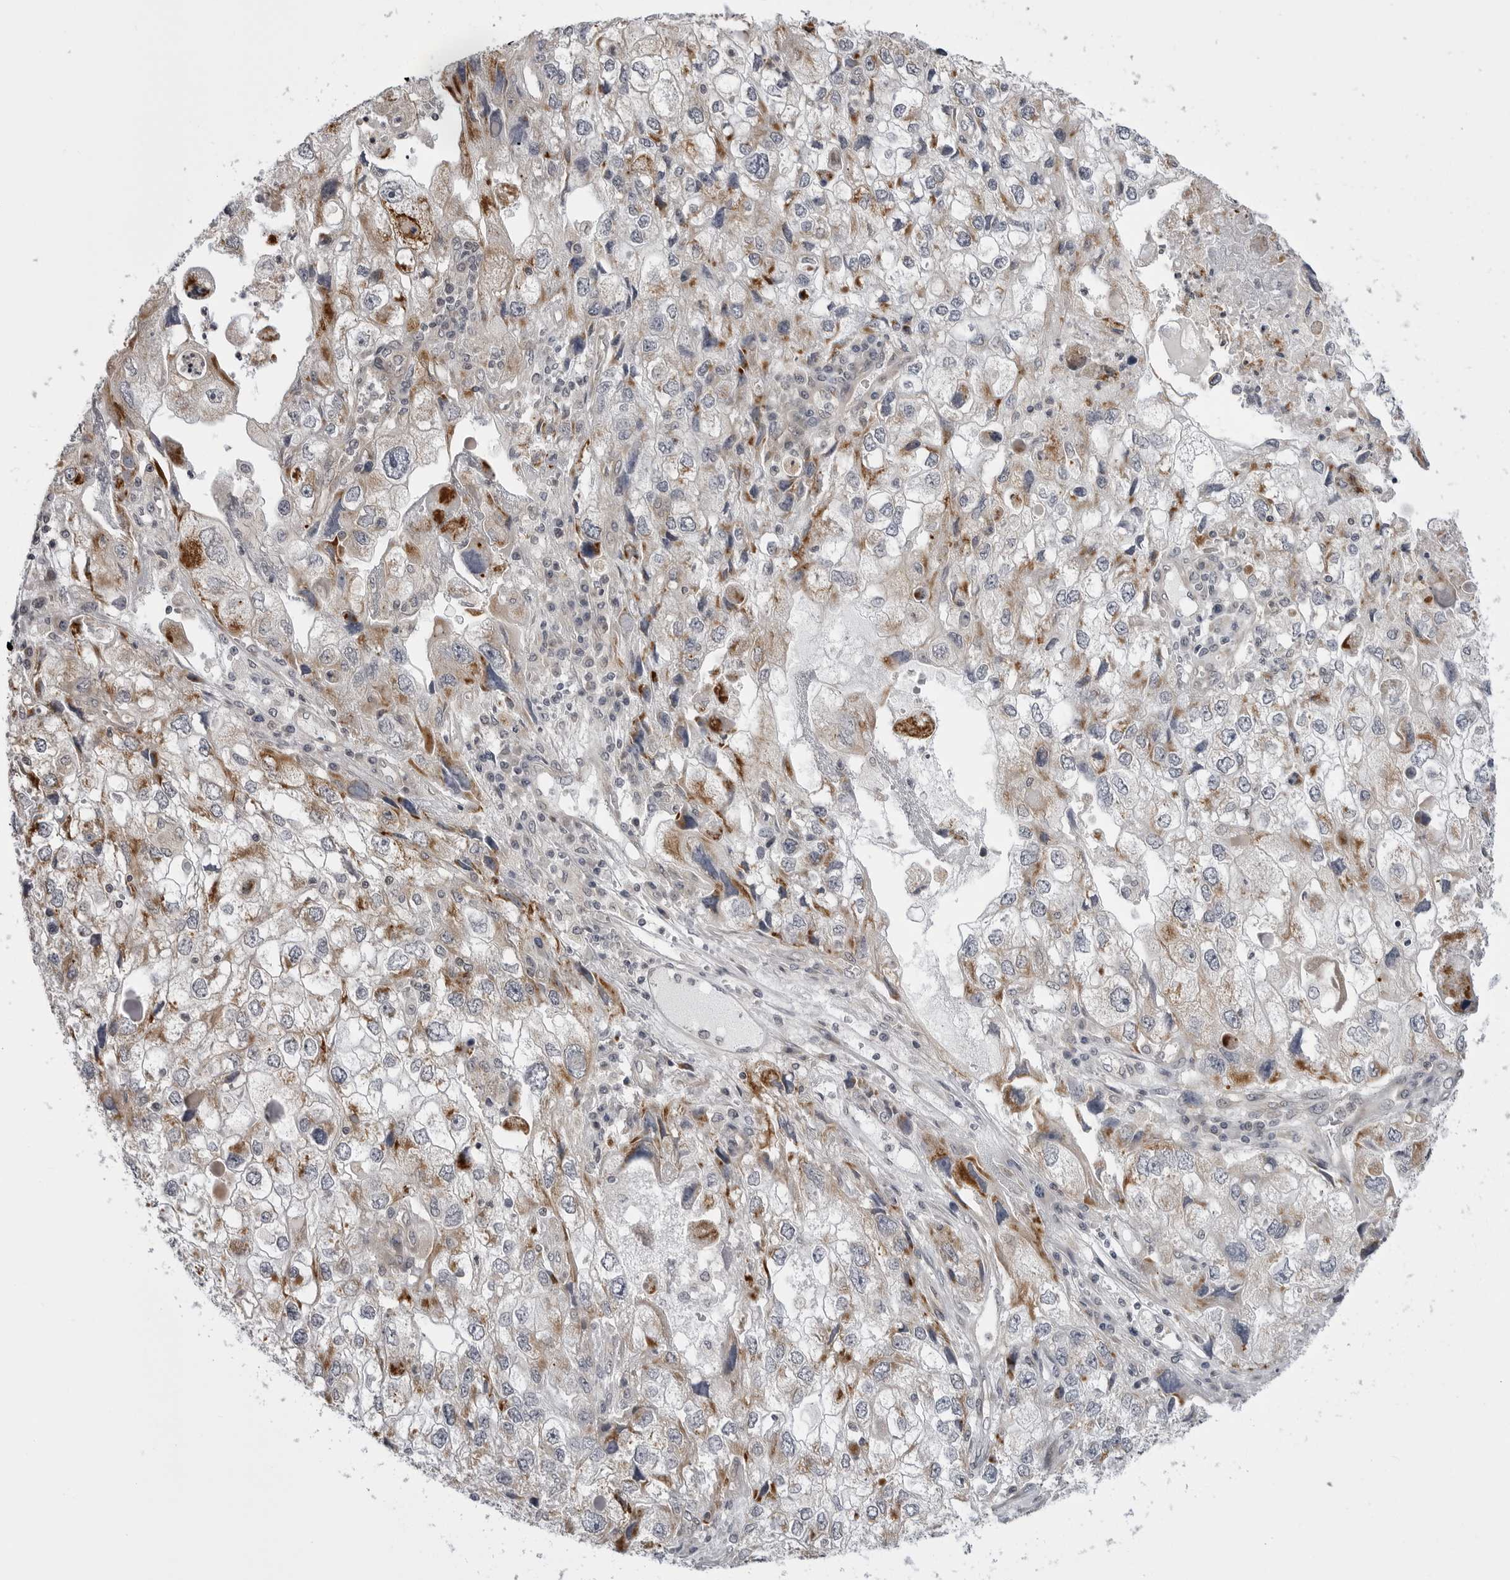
{"staining": {"intensity": "negative", "quantity": "none", "location": "none"}, "tissue": "endometrial cancer", "cell_type": "Tumor cells", "image_type": "cancer", "snomed": [{"axis": "morphology", "description": "Adenocarcinoma, NOS"}, {"axis": "topography", "description": "Endometrium"}], "caption": "Immunohistochemistry (IHC) micrograph of neoplastic tissue: human endometrial cancer (adenocarcinoma) stained with DAB (3,3'-diaminobenzidine) demonstrates no significant protein staining in tumor cells. (DAB (3,3'-diaminobenzidine) immunohistochemistry (IHC) visualized using brightfield microscopy, high magnification).", "gene": "CCDC18", "patient": {"sex": "female", "age": 49}}